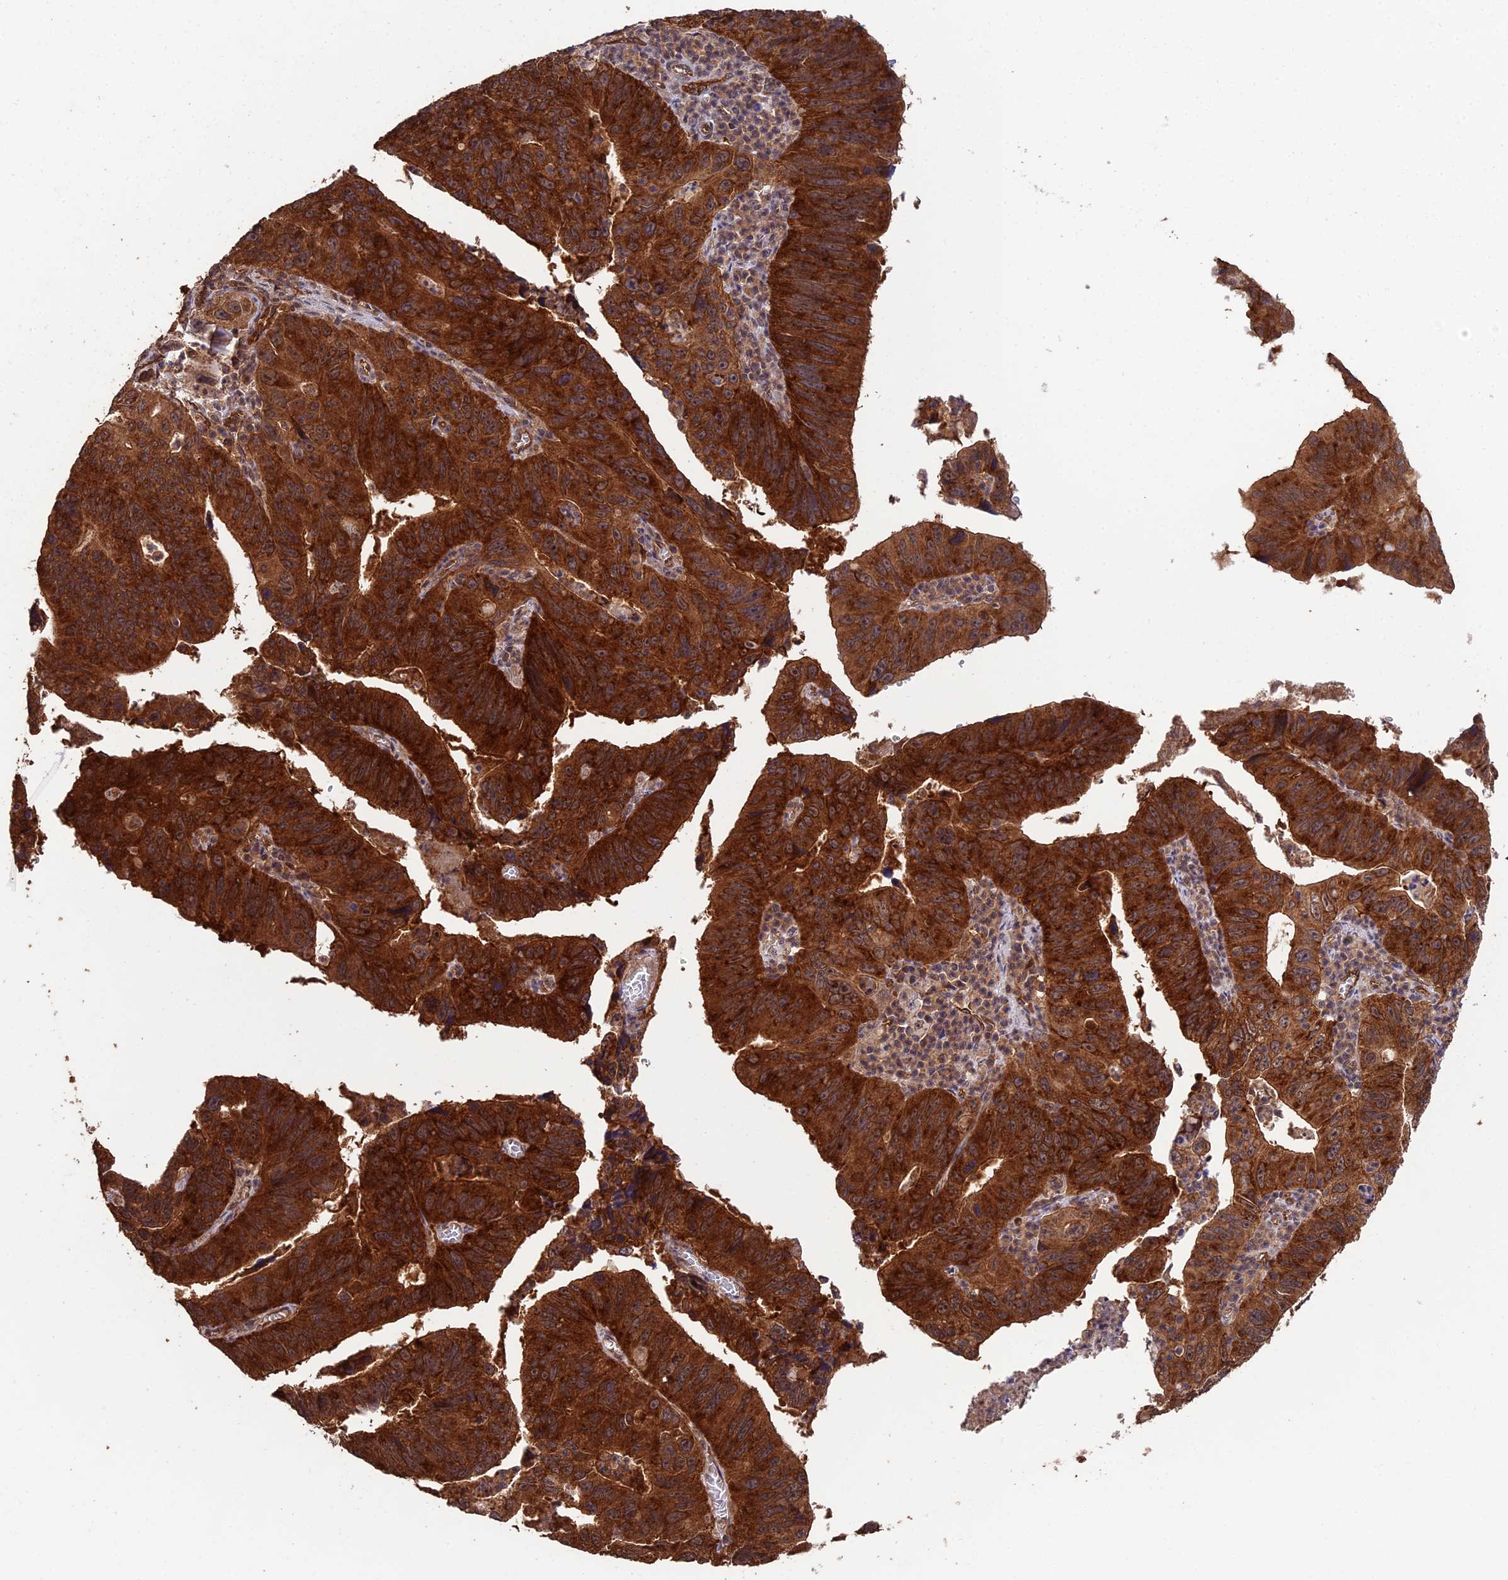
{"staining": {"intensity": "strong", "quantity": ">75%", "location": "cytoplasmic/membranous"}, "tissue": "stomach cancer", "cell_type": "Tumor cells", "image_type": "cancer", "snomed": [{"axis": "morphology", "description": "Adenocarcinoma, NOS"}, {"axis": "topography", "description": "Stomach"}], "caption": "Stomach adenocarcinoma tissue shows strong cytoplasmic/membranous staining in approximately >75% of tumor cells", "gene": "RALGAPA2", "patient": {"sex": "male", "age": 59}}